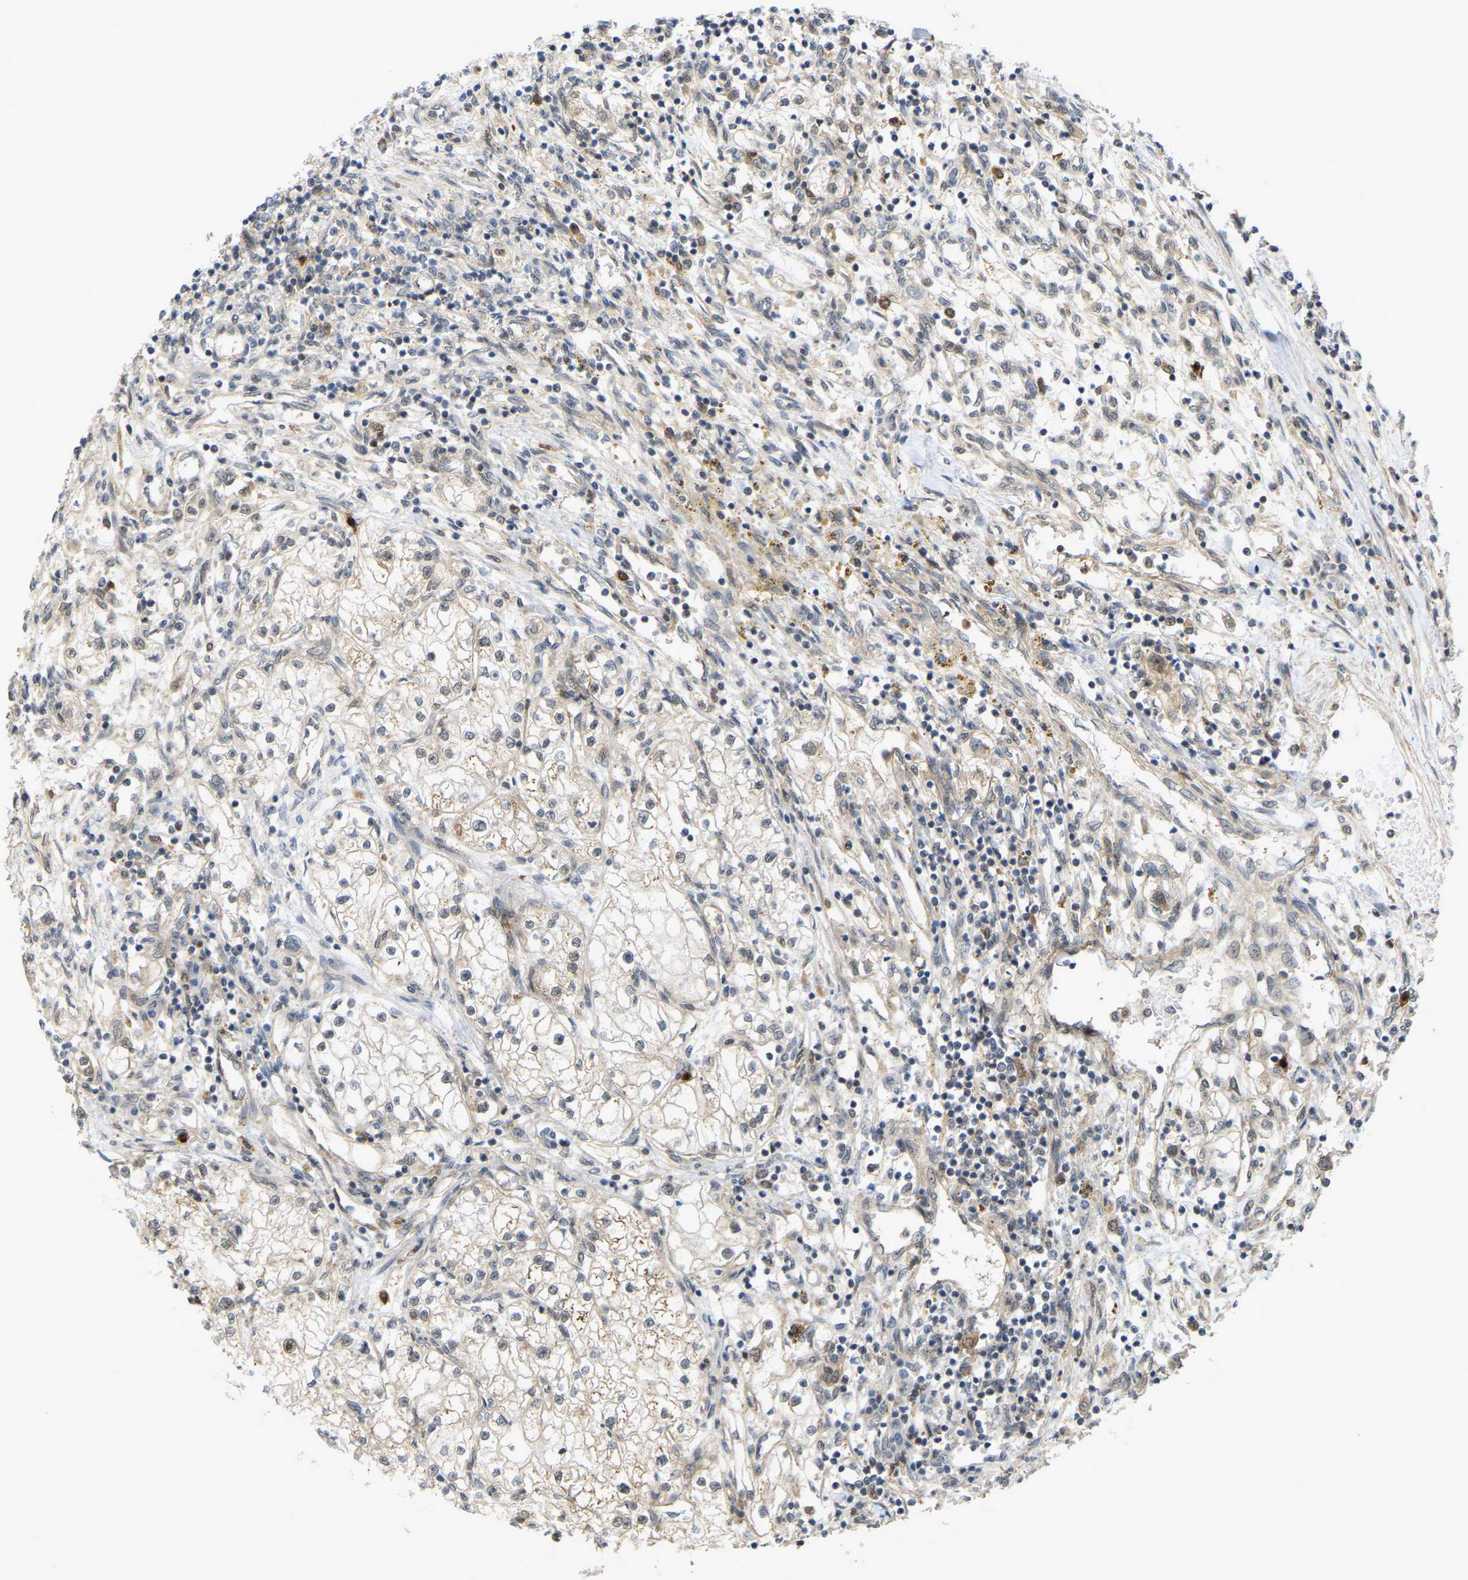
{"staining": {"intensity": "weak", "quantity": ">75%", "location": "cytoplasmic/membranous"}, "tissue": "renal cancer", "cell_type": "Tumor cells", "image_type": "cancer", "snomed": [{"axis": "morphology", "description": "Adenocarcinoma, NOS"}, {"axis": "topography", "description": "Kidney"}], "caption": "Human adenocarcinoma (renal) stained with a protein marker exhibits weak staining in tumor cells.", "gene": "SERPINB5", "patient": {"sex": "male", "age": 68}}